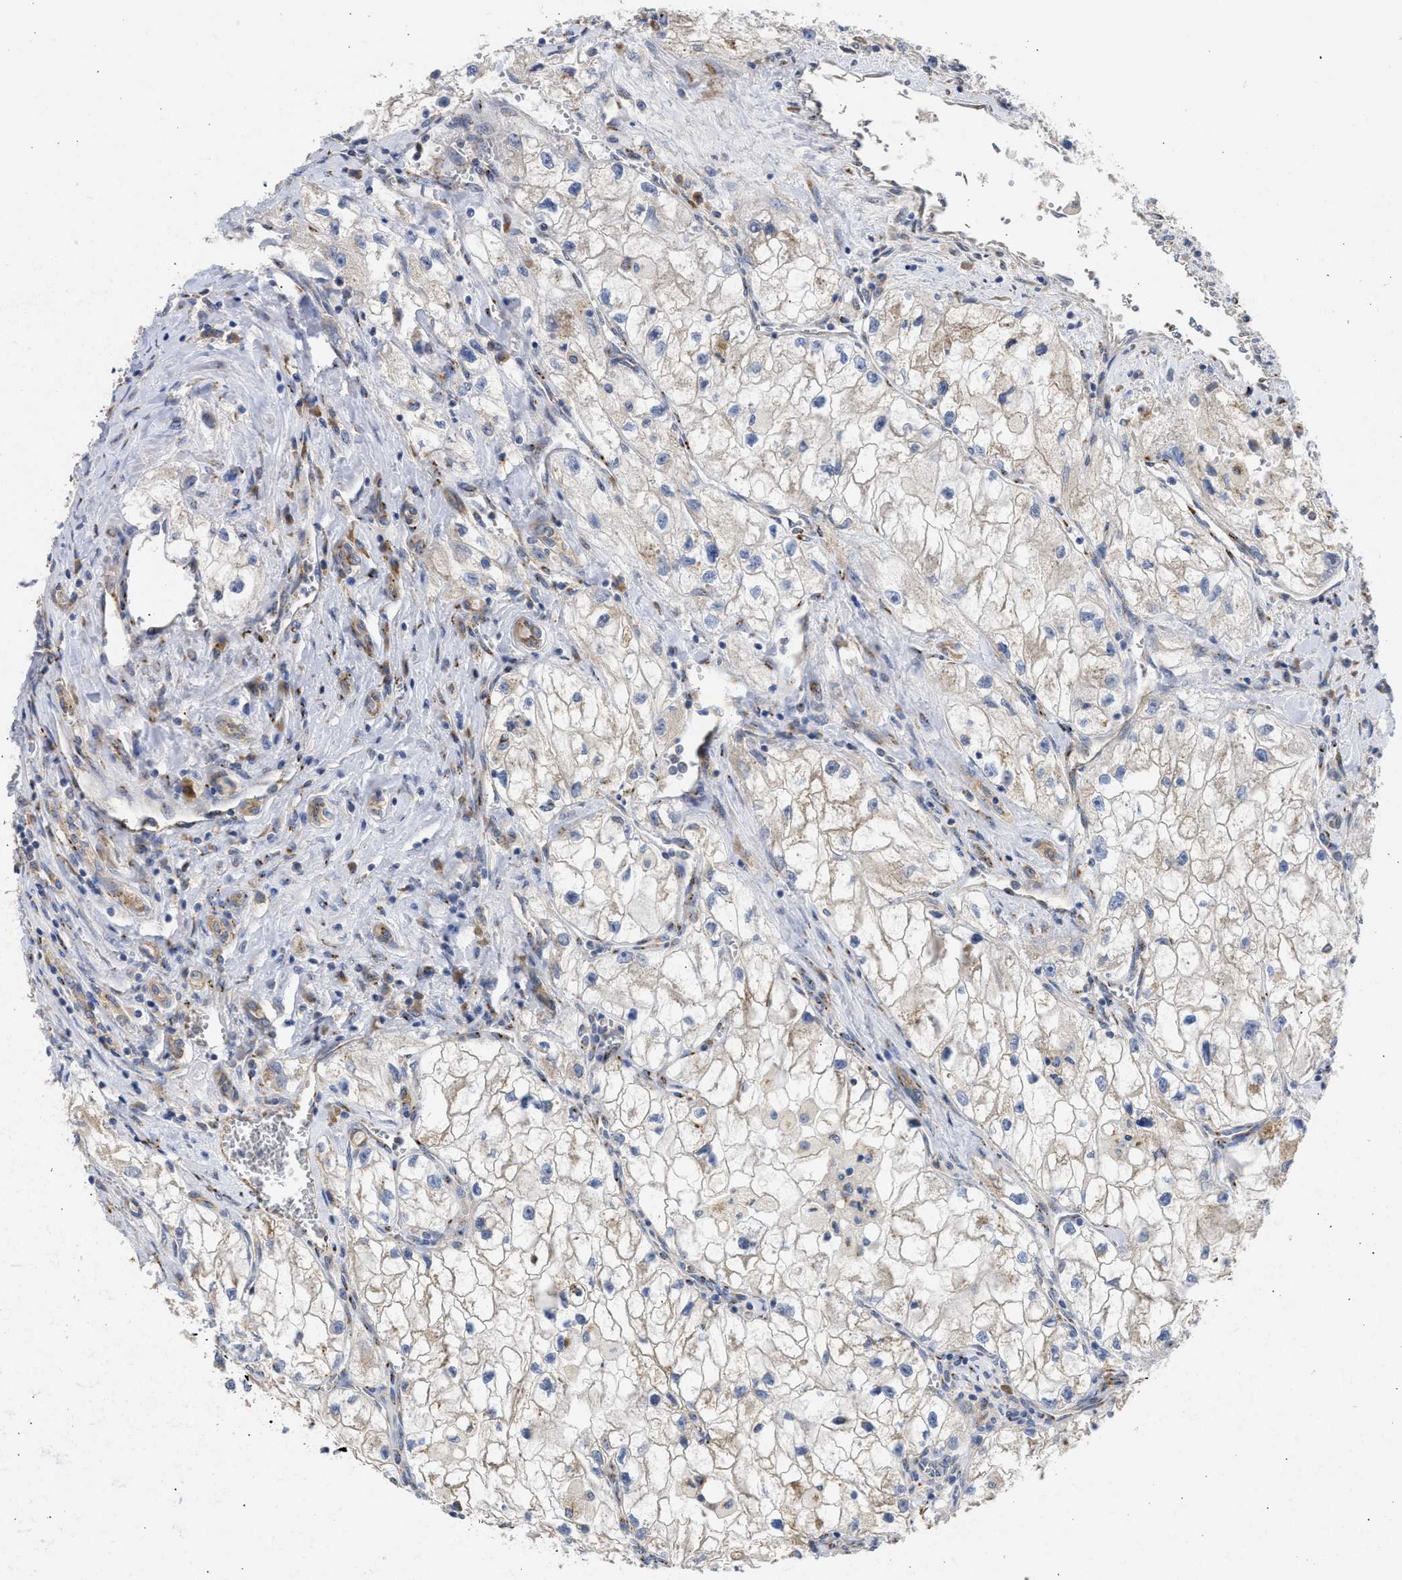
{"staining": {"intensity": "weak", "quantity": "<25%", "location": "cytoplasmic/membranous"}, "tissue": "renal cancer", "cell_type": "Tumor cells", "image_type": "cancer", "snomed": [{"axis": "morphology", "description": "Adenocarcinoma, NOS"}, {"axis": "topography", "description": "Kidney"}], "caption": "Immunohistochemistry of human renal adenocarcinoma reveals no positivity in tumor cells. The staining was performed using DAB (3,3'-diaminobenzidine) to visualize the protein expression in brown, while the nuclei were stained in blue with hematoxylin (Magnification: 20x).", "gene": "TMED1", "patient": {"sex": "female", "age": 70}}